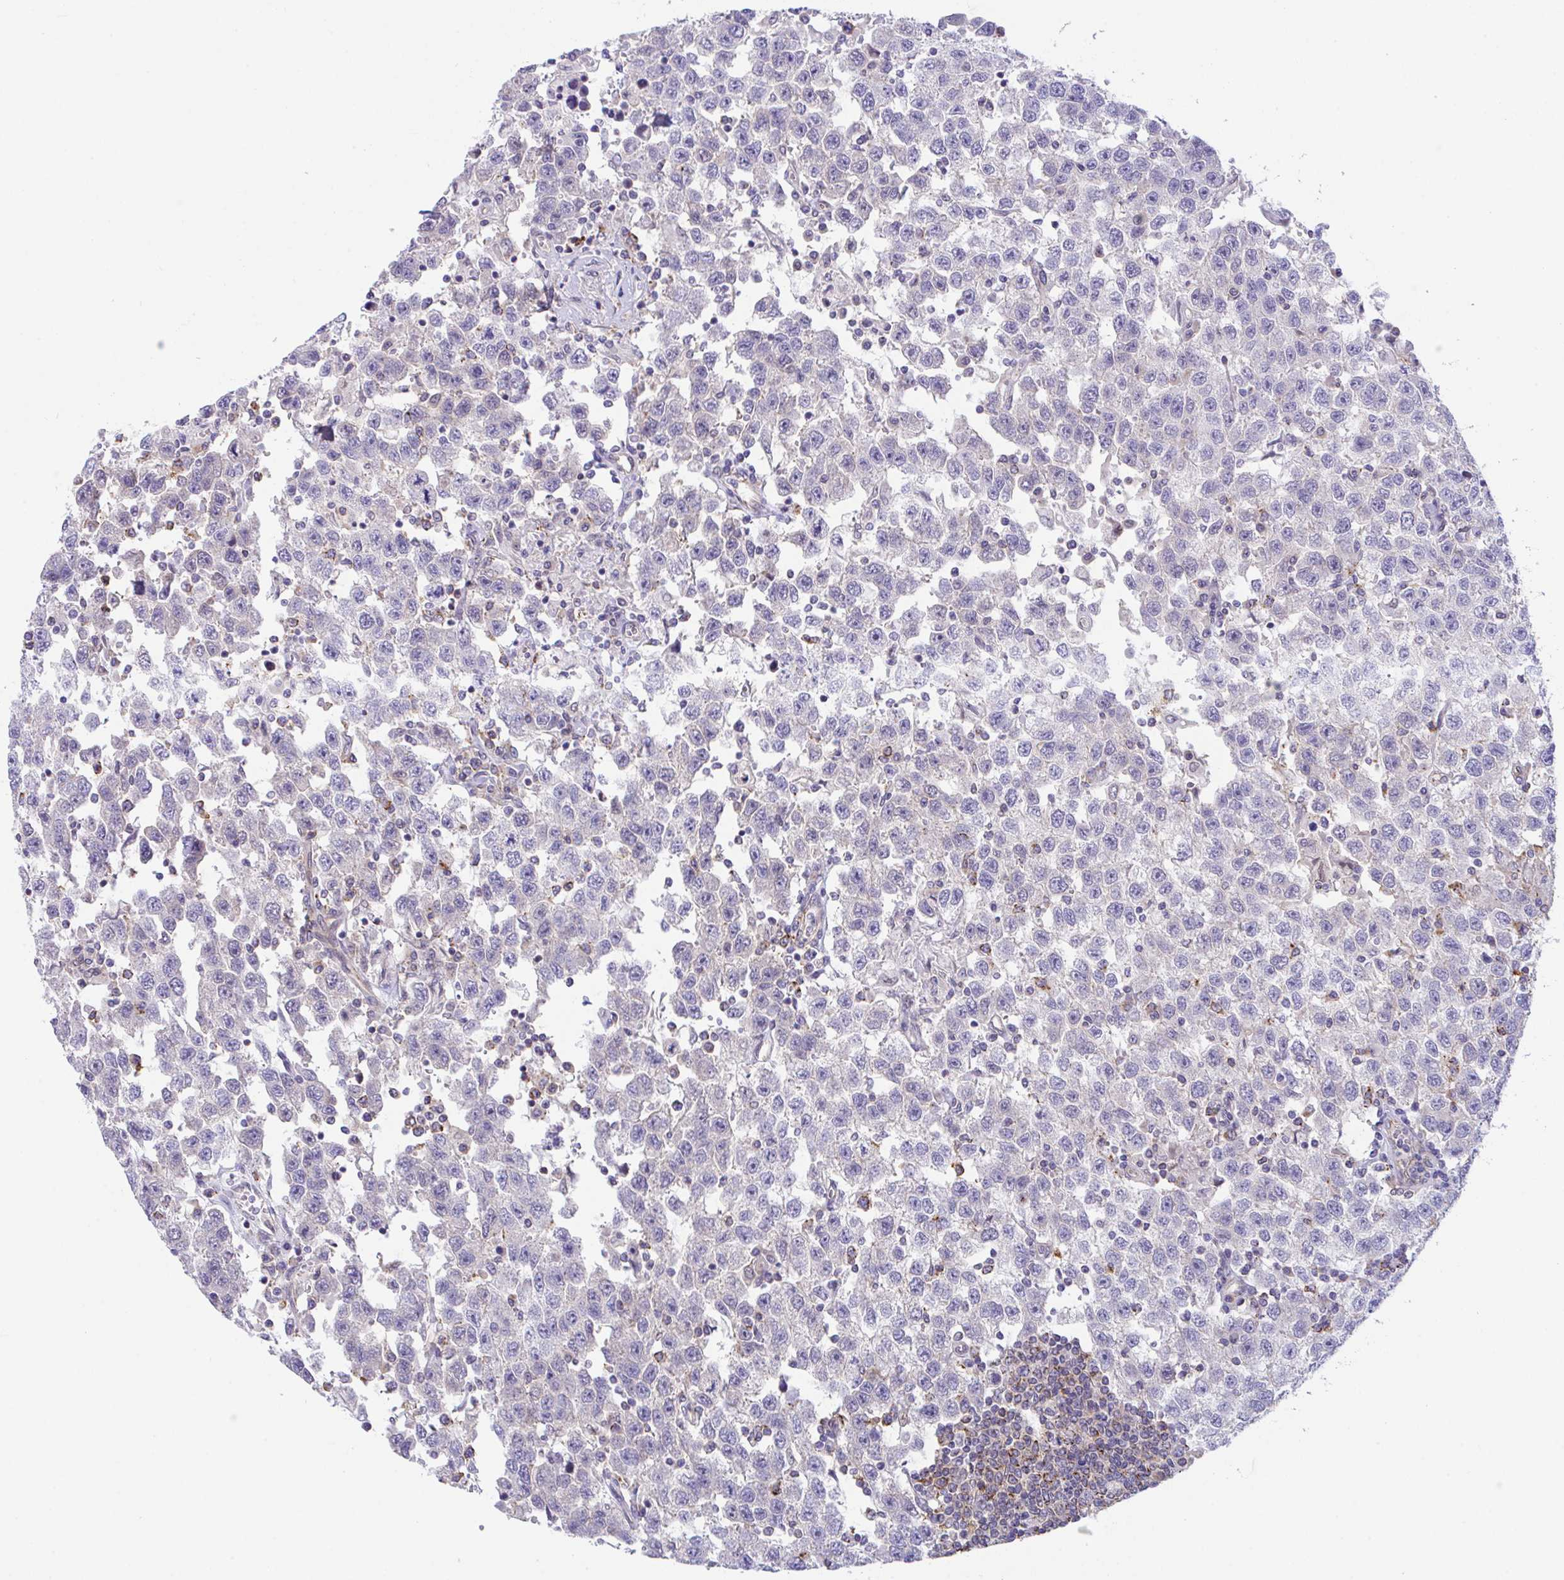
{"staining": {"intensity": "negative", "quantity": "none", "location": "none"}, "tissue": "testis cancer", "cell_type": "Tumor cells", "image_type": "cancer", "snomed": [{"axis": "morphology", "description": "Seminoma, NOS"}, {"axis": "topography", "description": "Testis"}], "caption": "Testis cancer (seminoma) was stained to show a protein in brown. There is no significant staining in tumor cells.", "gene": "ZBED3", "patient": {"sex": "male", "age": 41}}